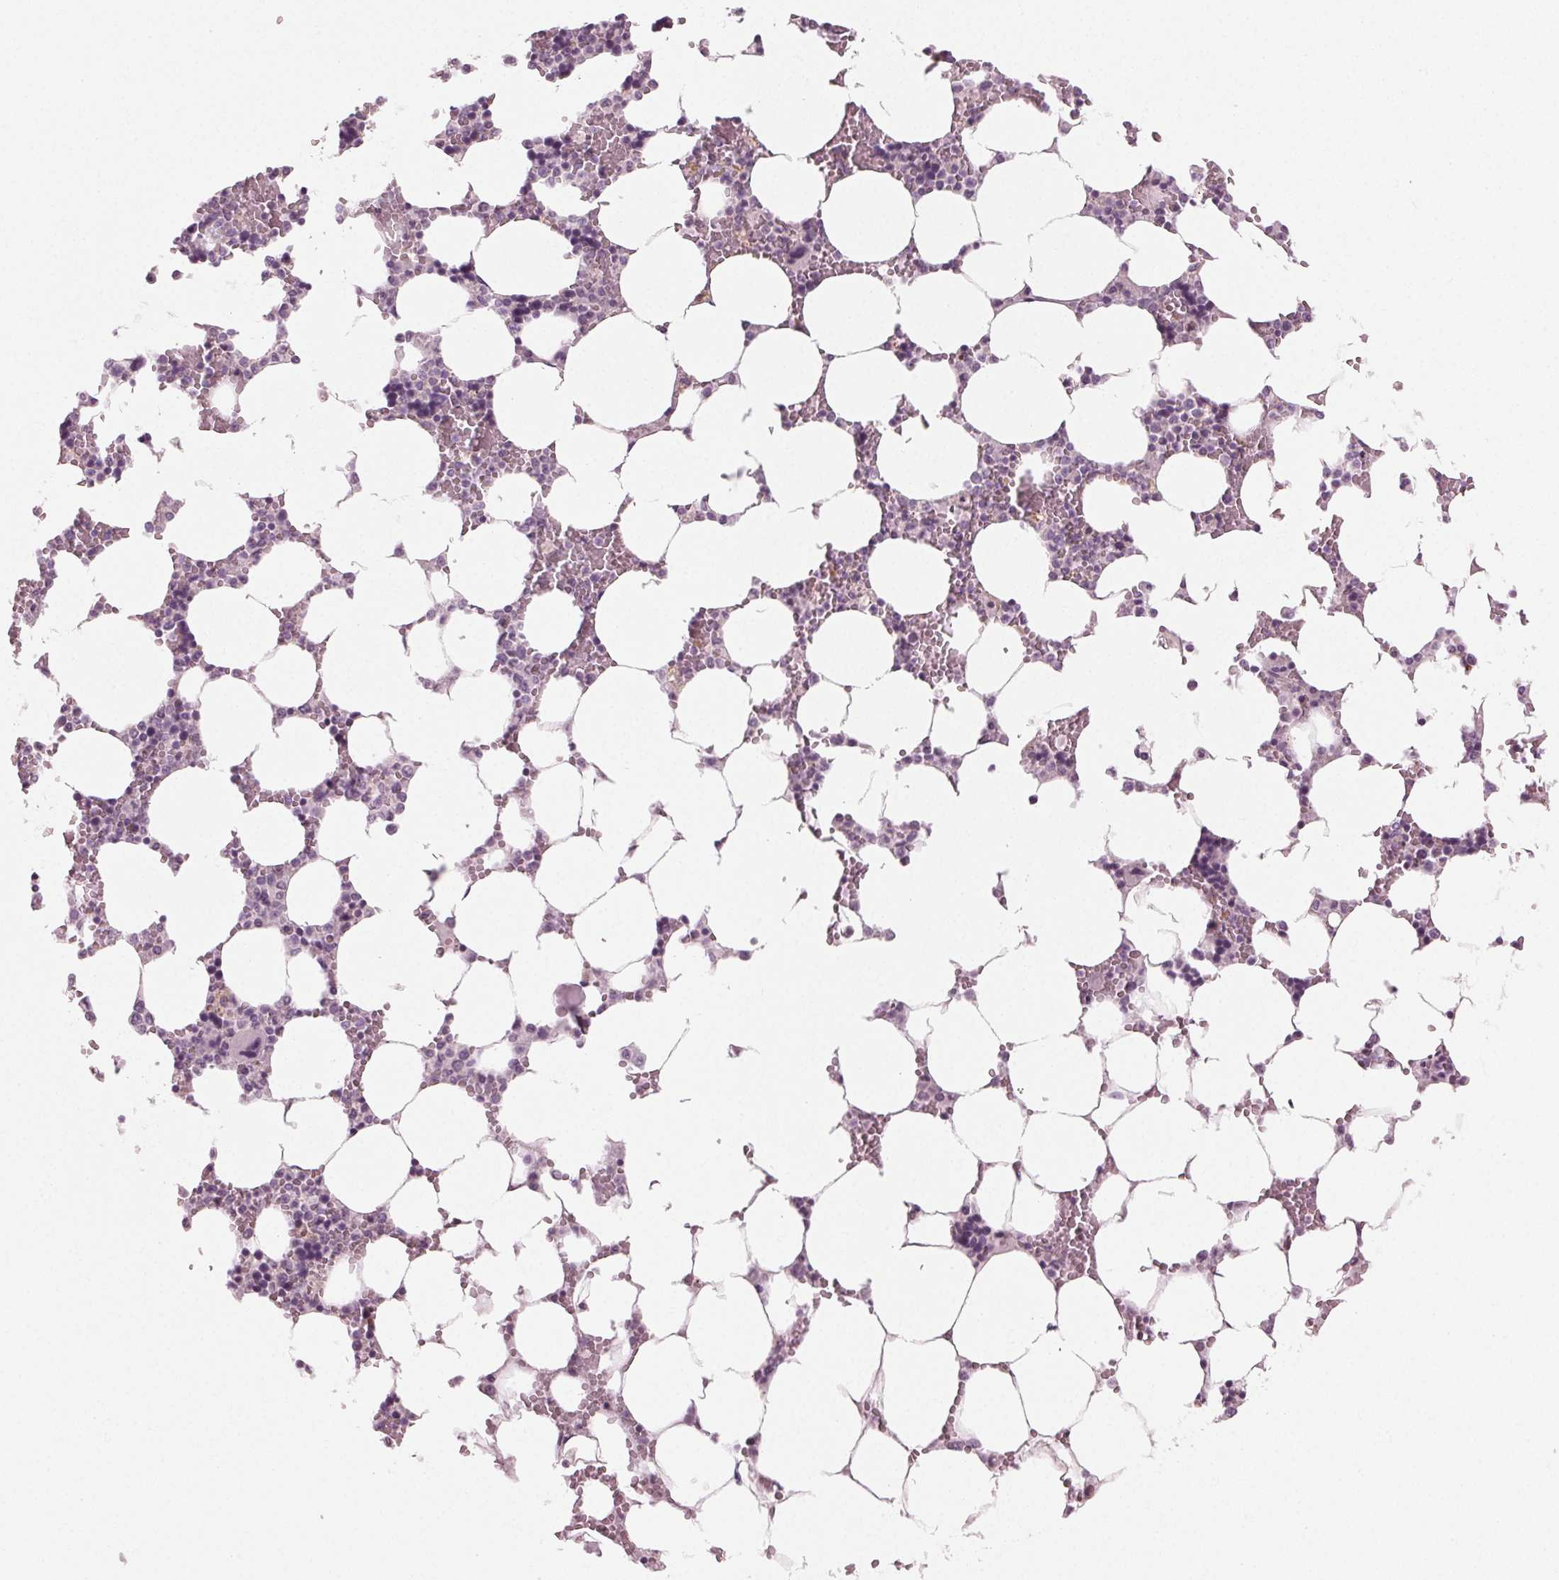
{"staining": {"intensity": "negative", "quantity": "none", "location": "none"}, "tissue": "bone marrow", "cell_type": "Hematopoietic cells", "image_type": "normal", "snomed": [{"axis": "morphology", "description": "Normal tissue, NOS"}, {"axis": "topography", "description": "Bone marrow"}], "caption": "This is an IHC image of normal human bone marrow. There is no expression in hematopoietic cells.", "gene": "PRAP1", "patient": {"sex": "male", "age": 64}}